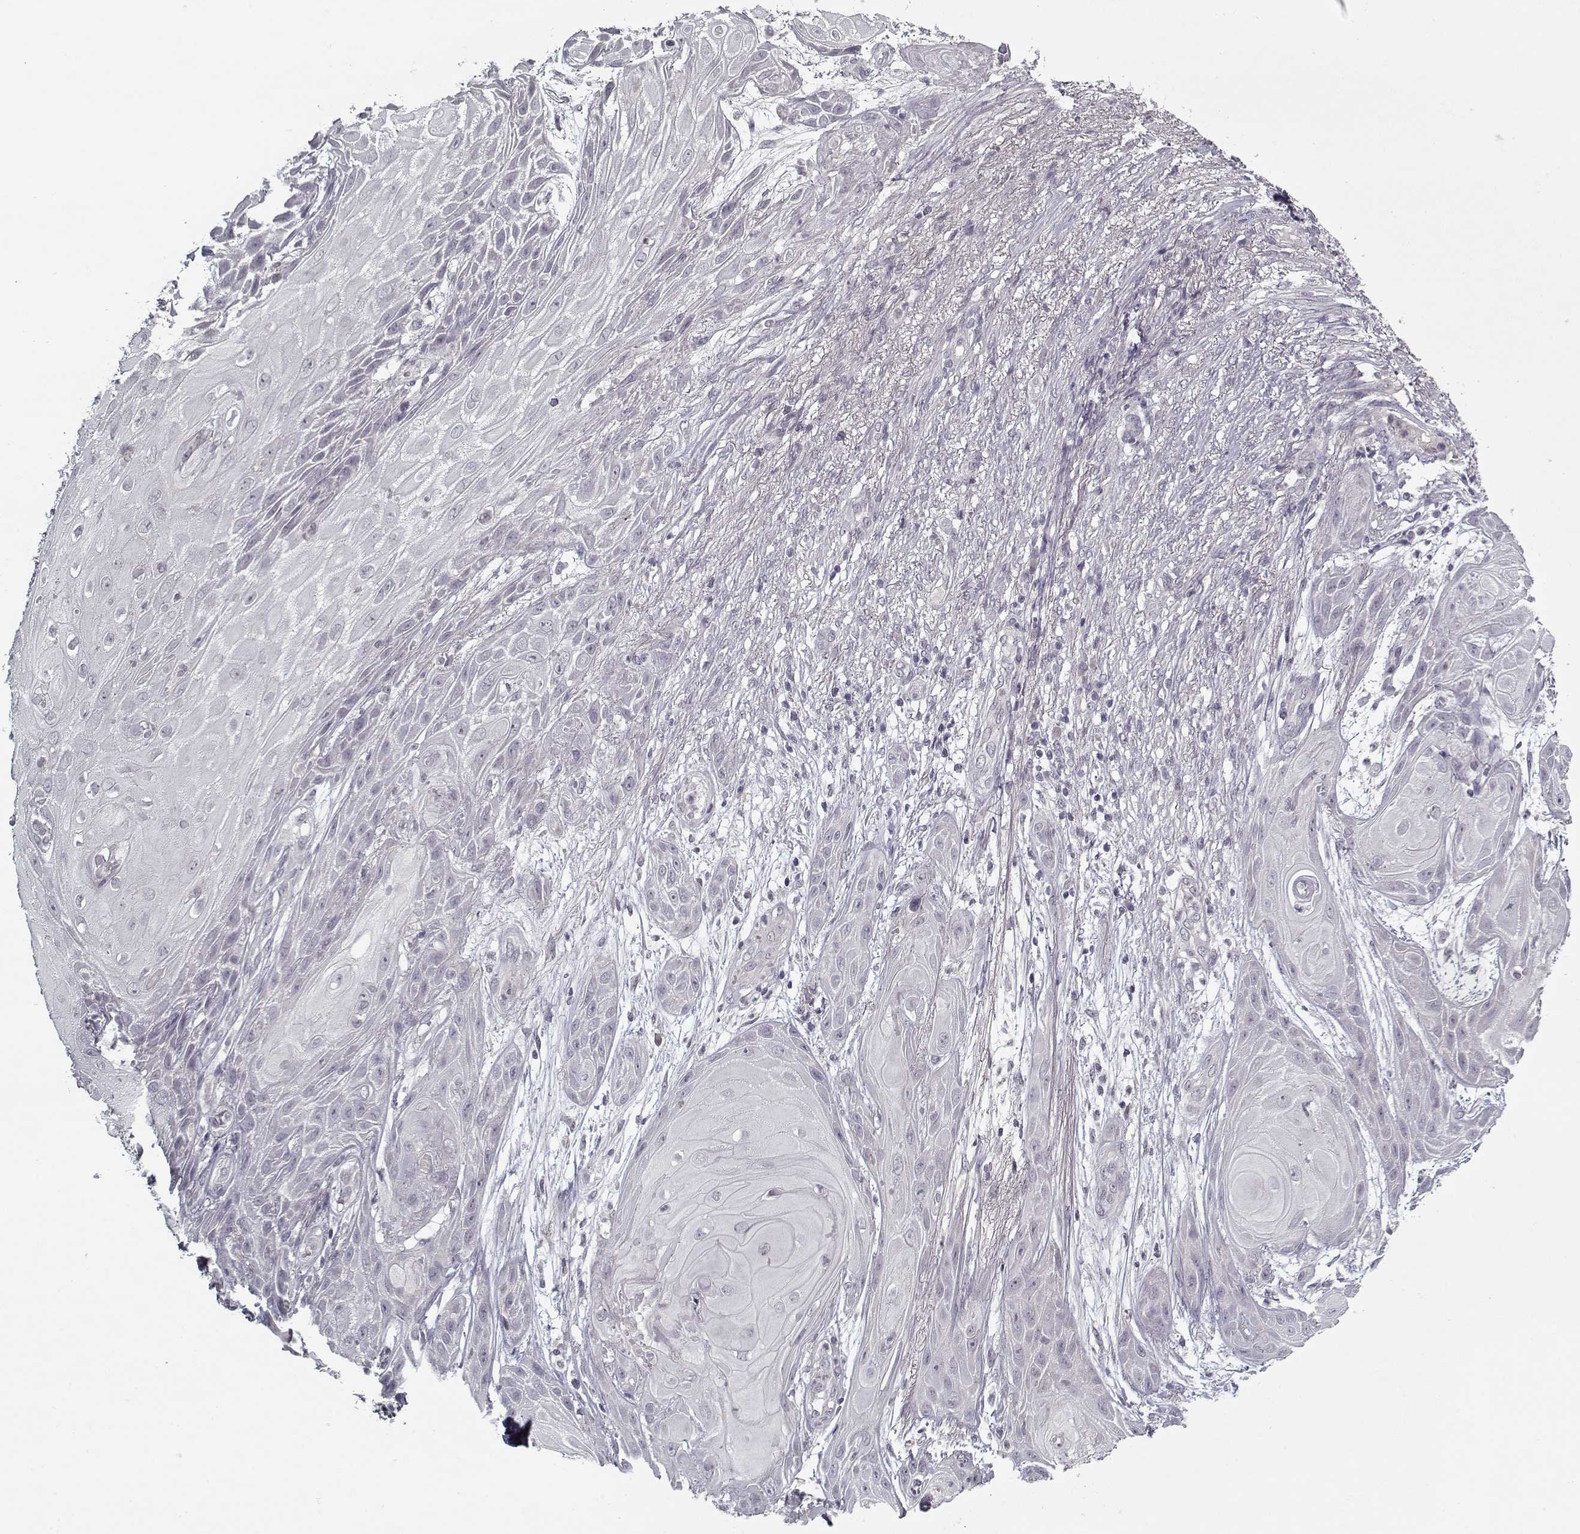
{"staining": {"intensity": "negative", "quantity": "none", "location": "none"}, "tissue": "skin cancer", "cell_type": "Tumor cells", "image_type": "cancer", "snomed": [{"axis": "morphology", "description": "Squamous cell carcinoma, NOS"}, {"axis": "topography", "description": "Skin"}], "caption": "Skin squamous cell carcinoma was stained to show a protein in brown. There is no significant expression in tumor cells.", "gene": "LAMA2", "patient": {"sex": "male", "age": 62}}